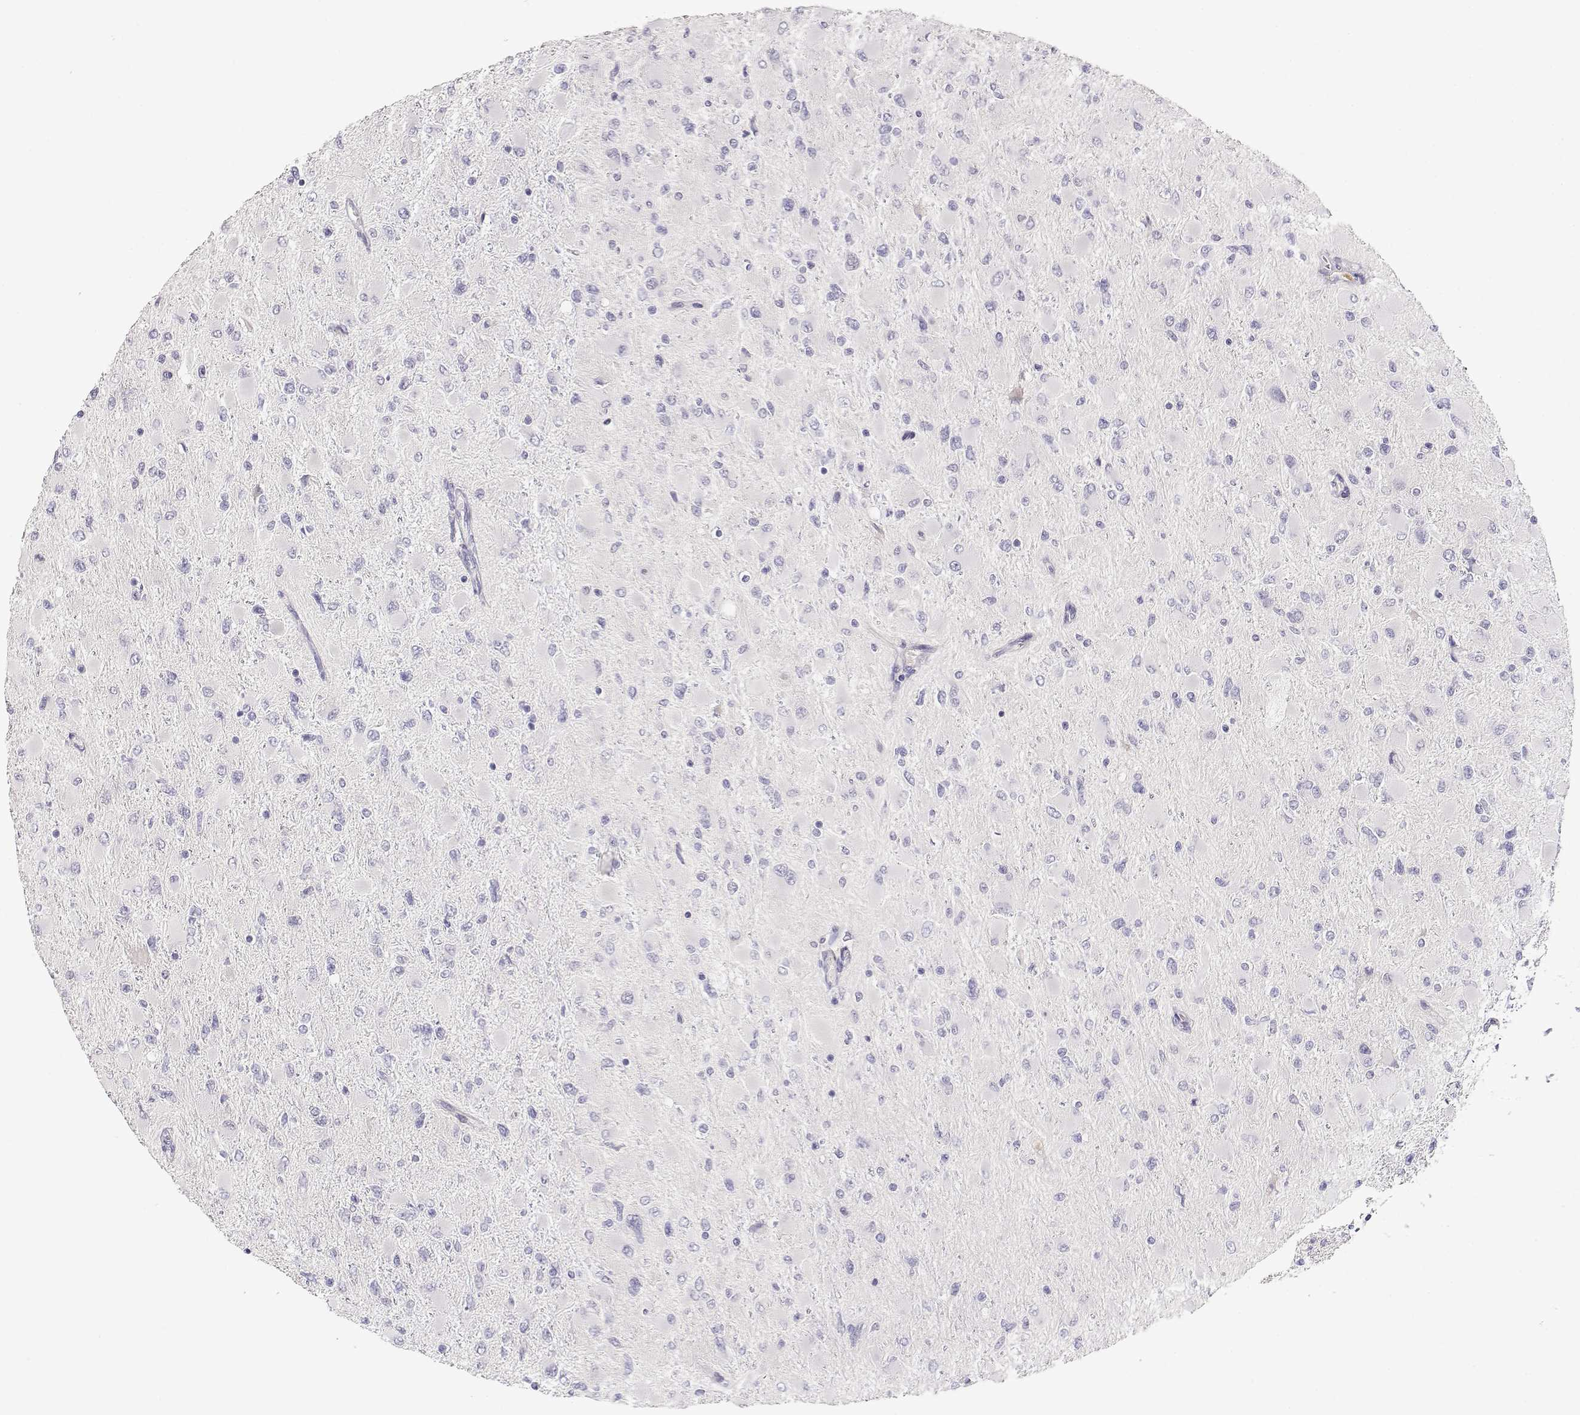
{"staining": {"intensity": "negative", "quantity": "none", "location": "none"}, "tissue": "glioma", "cell_type": "Tumor cells", "image_type": "cancer", "snomed": [{"axis": "morphology", "description": "Glioma, malignant, High grade"}, {"axis": "topography", "description": "Cerebral cortex"}], "caption": "A histopathology image of glioma stained for a protein displays no brown staining in tumor cells.", "gene": "CDHR1", "patient": {"sex": "female", "age": 36}}